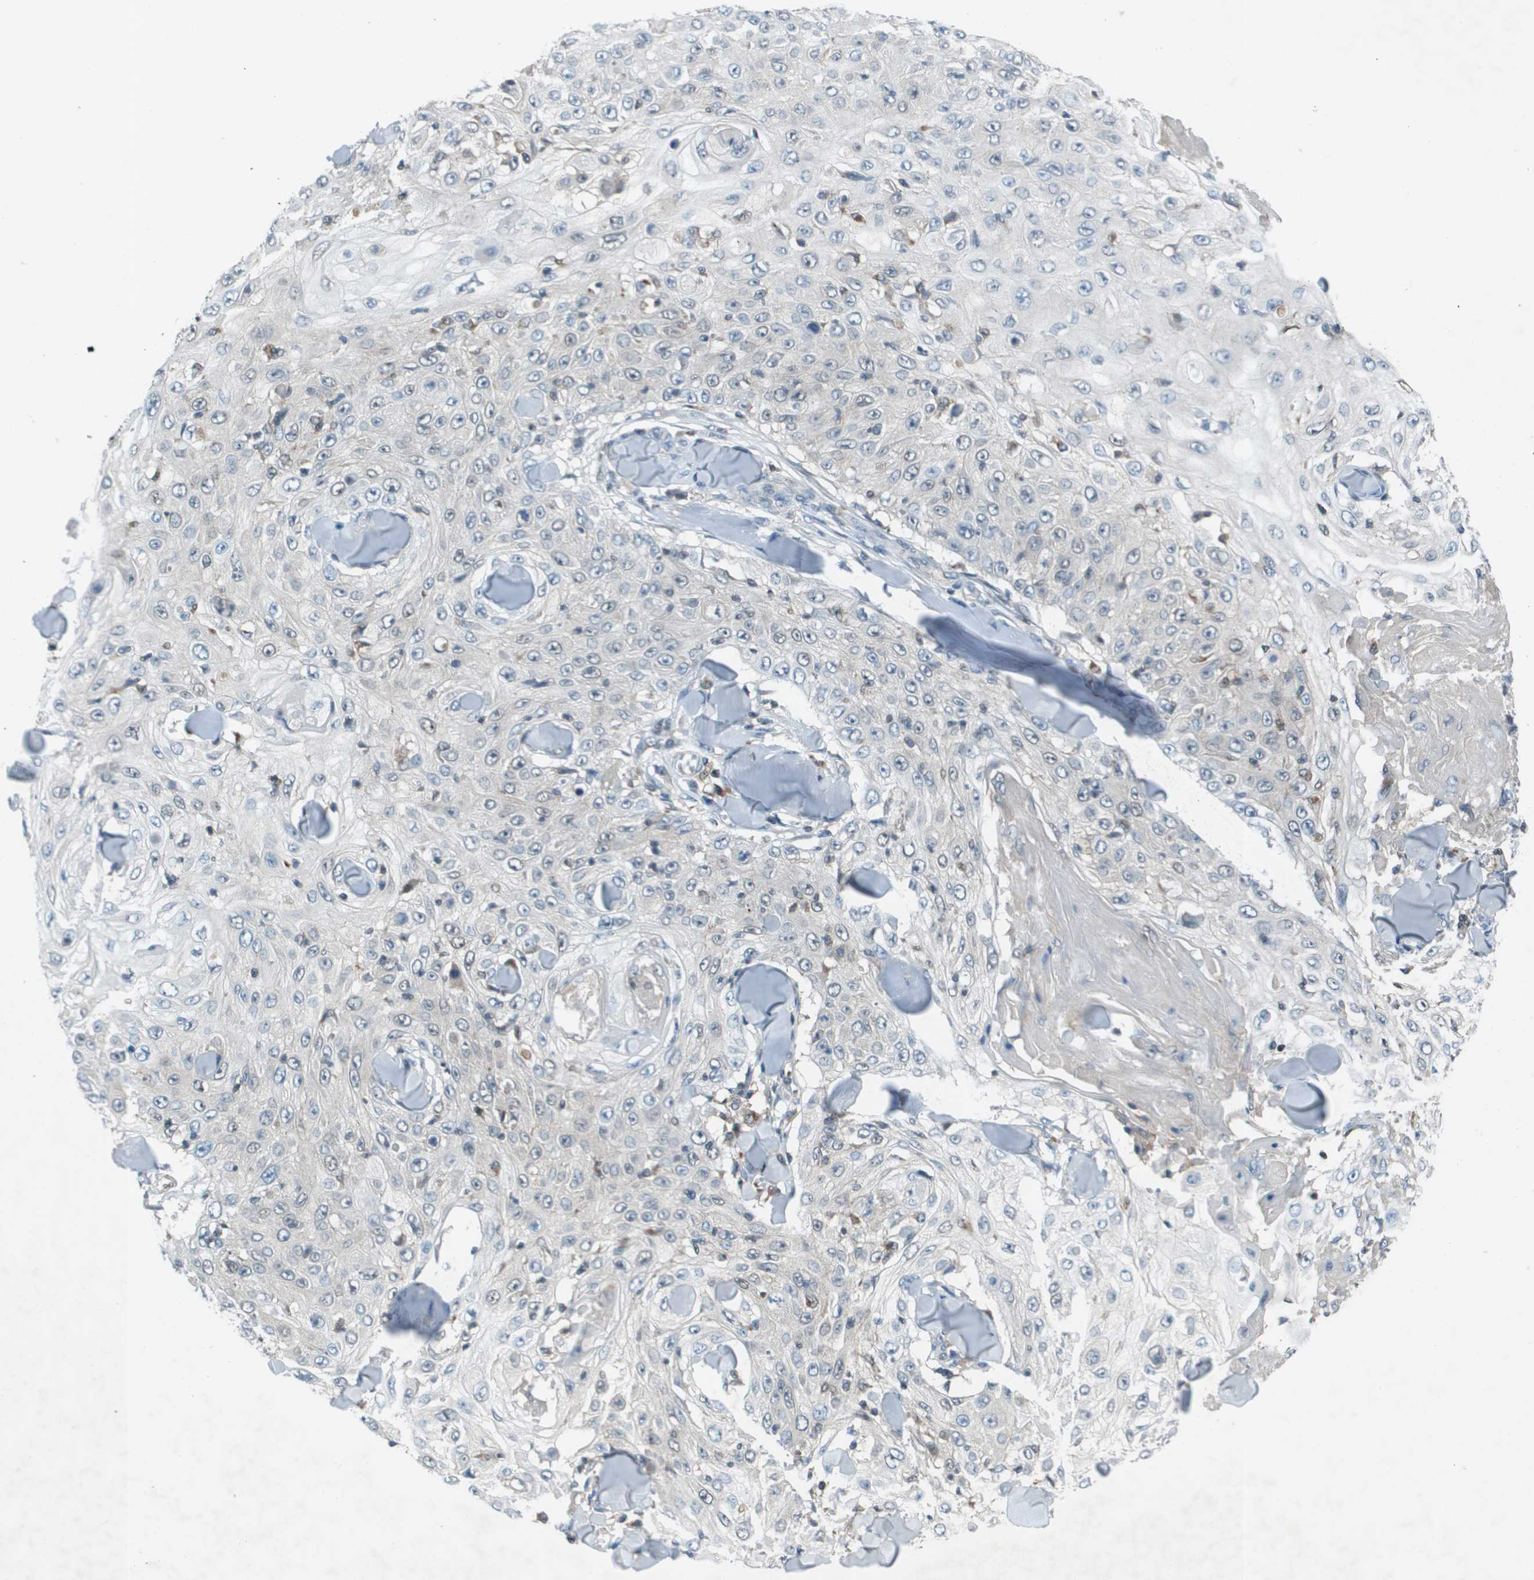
{"staining": {"intensity": "negative", "quantity": "none", "location": "none"}, "tissue": "skin cancer", "cell_type": "Tumor cells", "image_type": "cancer", "snomed": [{"axis": "morphology", "description": "Squamous cell carcinoma, NOS"}, {"axis": "topography", "description": "Skin"}], "caption": "Protein analysis of skin cancer (squamous cell carcinoma) displays no significant positivity in tumor cells.", "gene": "CAMK4", "patient": {"sex": "male", "age": 86}}